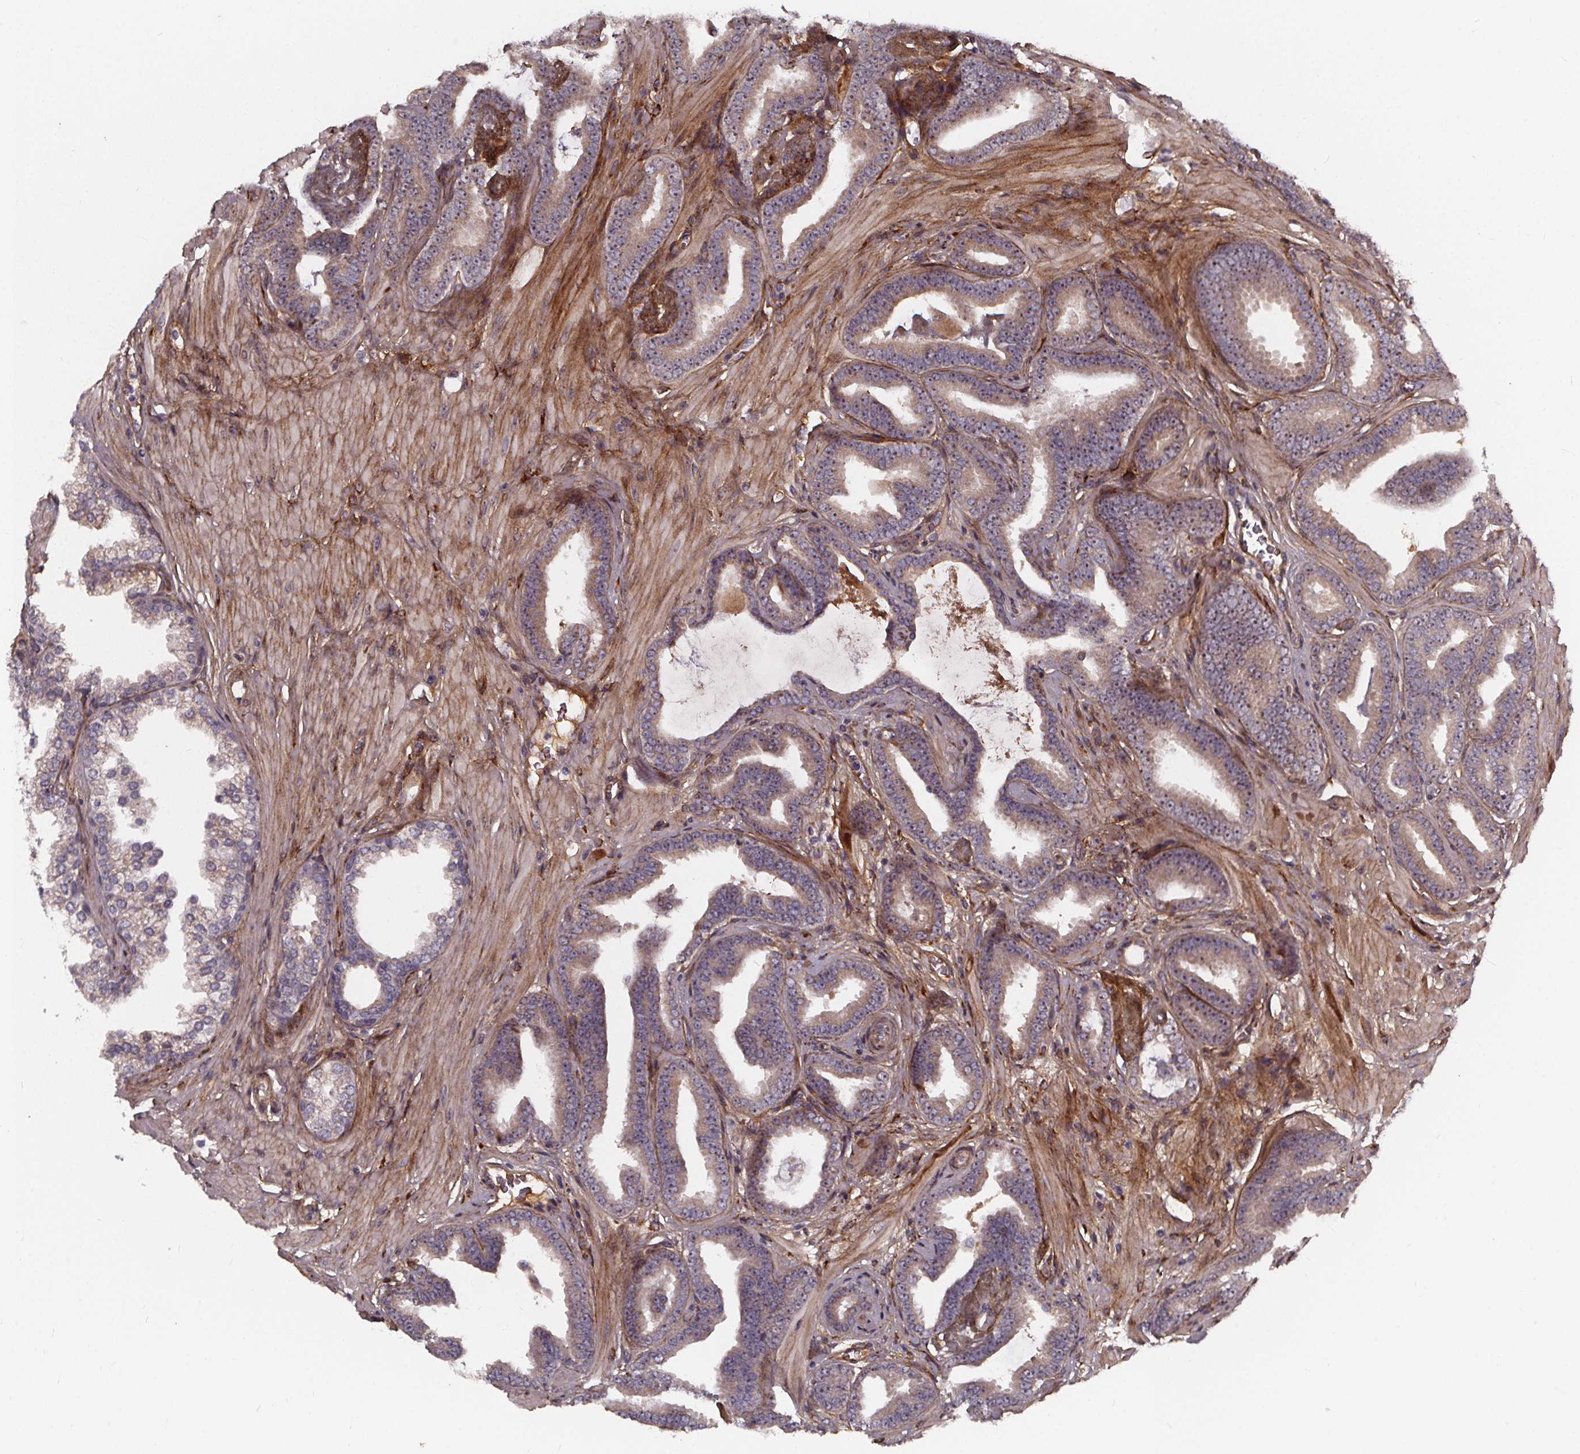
{"staining": {"intensity": "weak", "quantity": ">75%", "location": "cytoplasmic/membranous"}, "tissue": "prostate cancer", "cell_type": "Tumor cells", "image_type": "cancer", "snomed": [{"axis": "morphology", "description": "Adenocarcinoma, Low grade"}, {"axis": "topography", "description": "Prostate"}], "caption": "DAB immunohistochemical staining of adenocarcinoma (low-grade) (prostate) demonstrates weak cytoplasmic/membranous protein positivity in about >75% of tumor cells.", "gene": "AEBP1", "patient": {"sex": "male", "age": 63}}